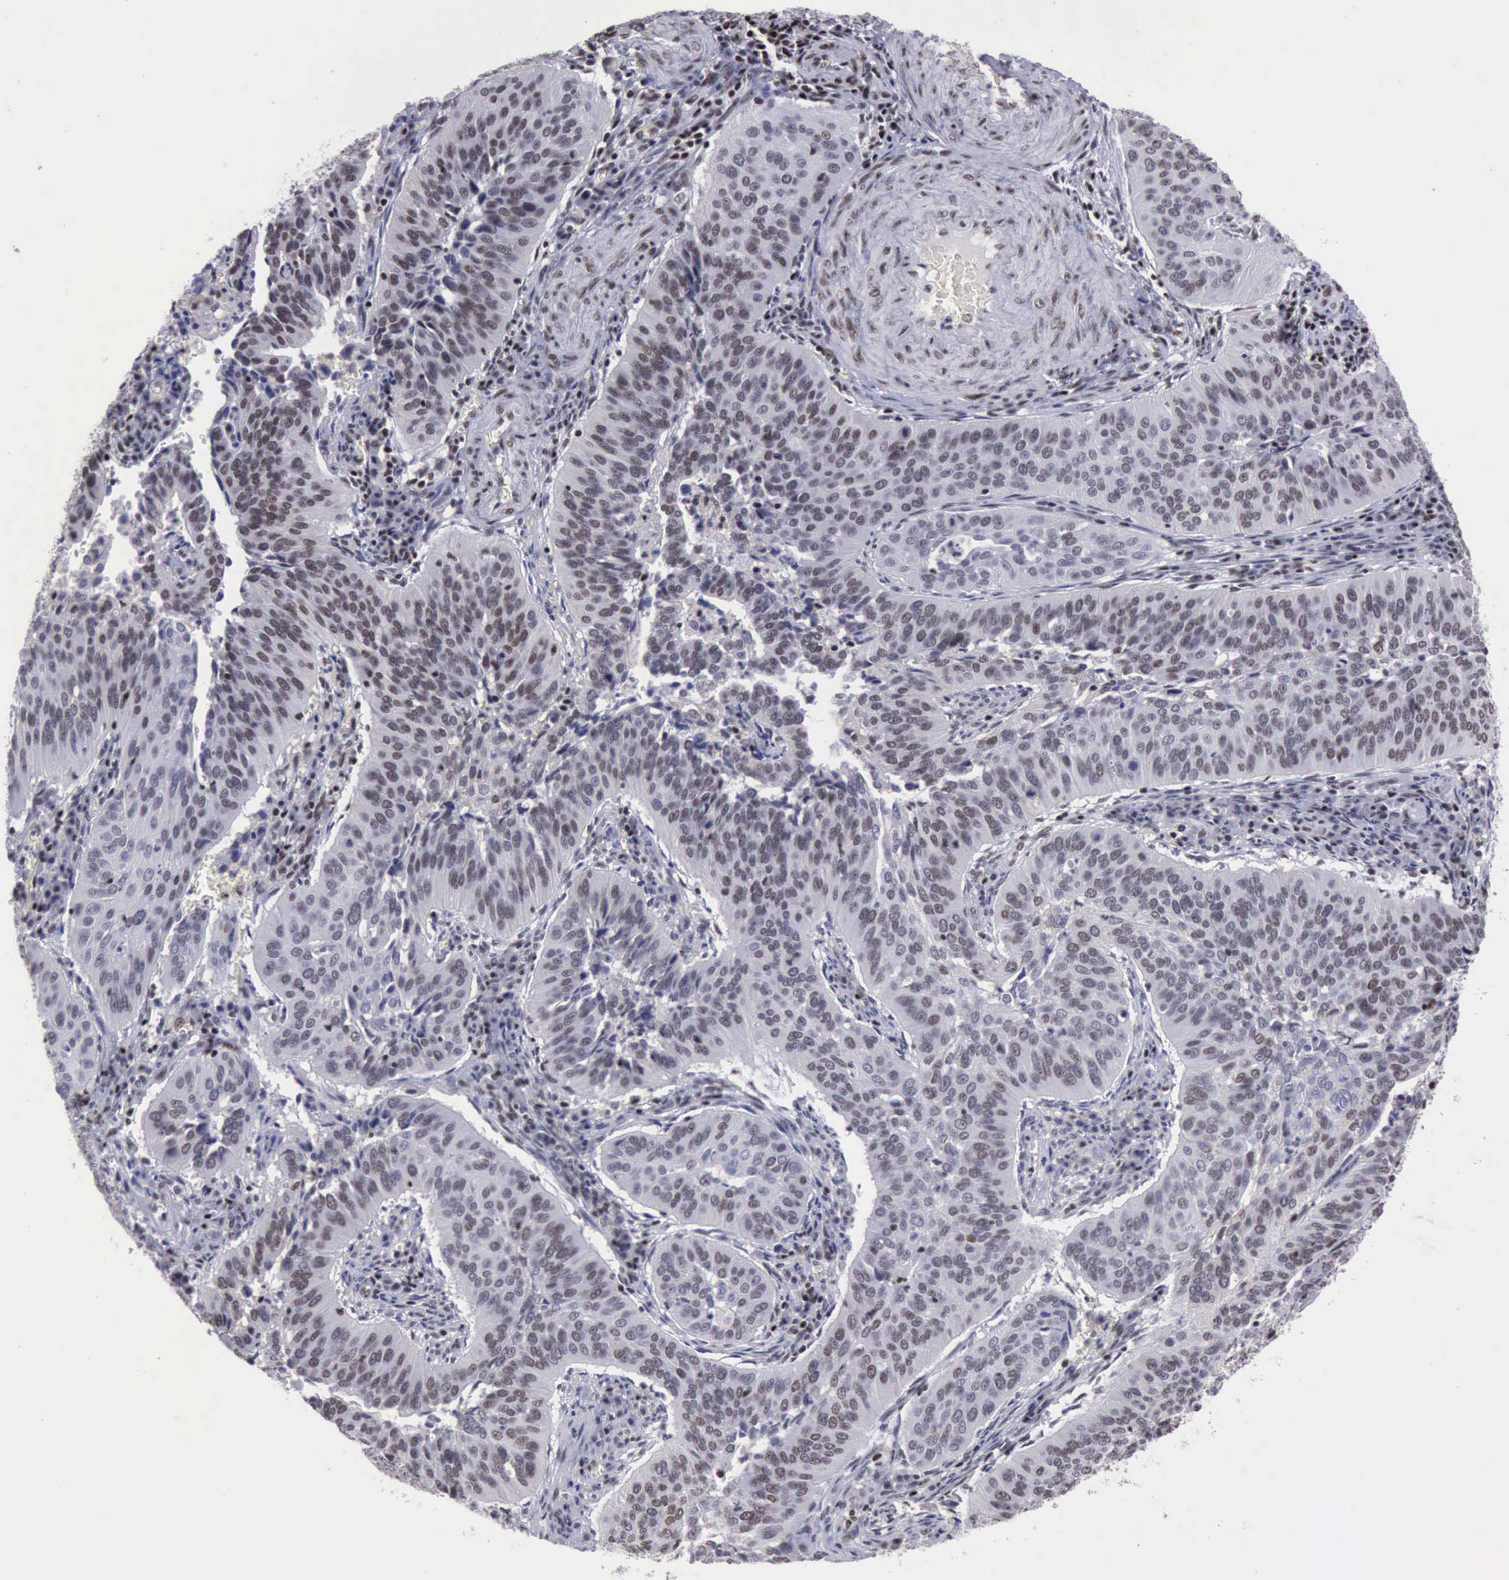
{"staining": {"intensity": "weak", "quantity": "25%-75%", "location": "nuclear"}, "tissue": "cervical cancer", "cell_type": "Tumor cells", "image_type": "cancer", "snomed": [{"axis": "morphology", "description": "Squamous cell carcinoma, NOS"}, {"axis": "topography", "description": "Cervix"}], "caption": "High-magnification brightfield microscopy of cervical squamous cell carcinoma stained with DAB (3,3'-diaminobenzidine) (brown) and counterstained with hematoxylin (blue). tumor cells exhibit weak nuclear staining is identified in approximately25%-75% of cells.", "gene": "YY1", "patient": {"sex": "female", "age": 39}}